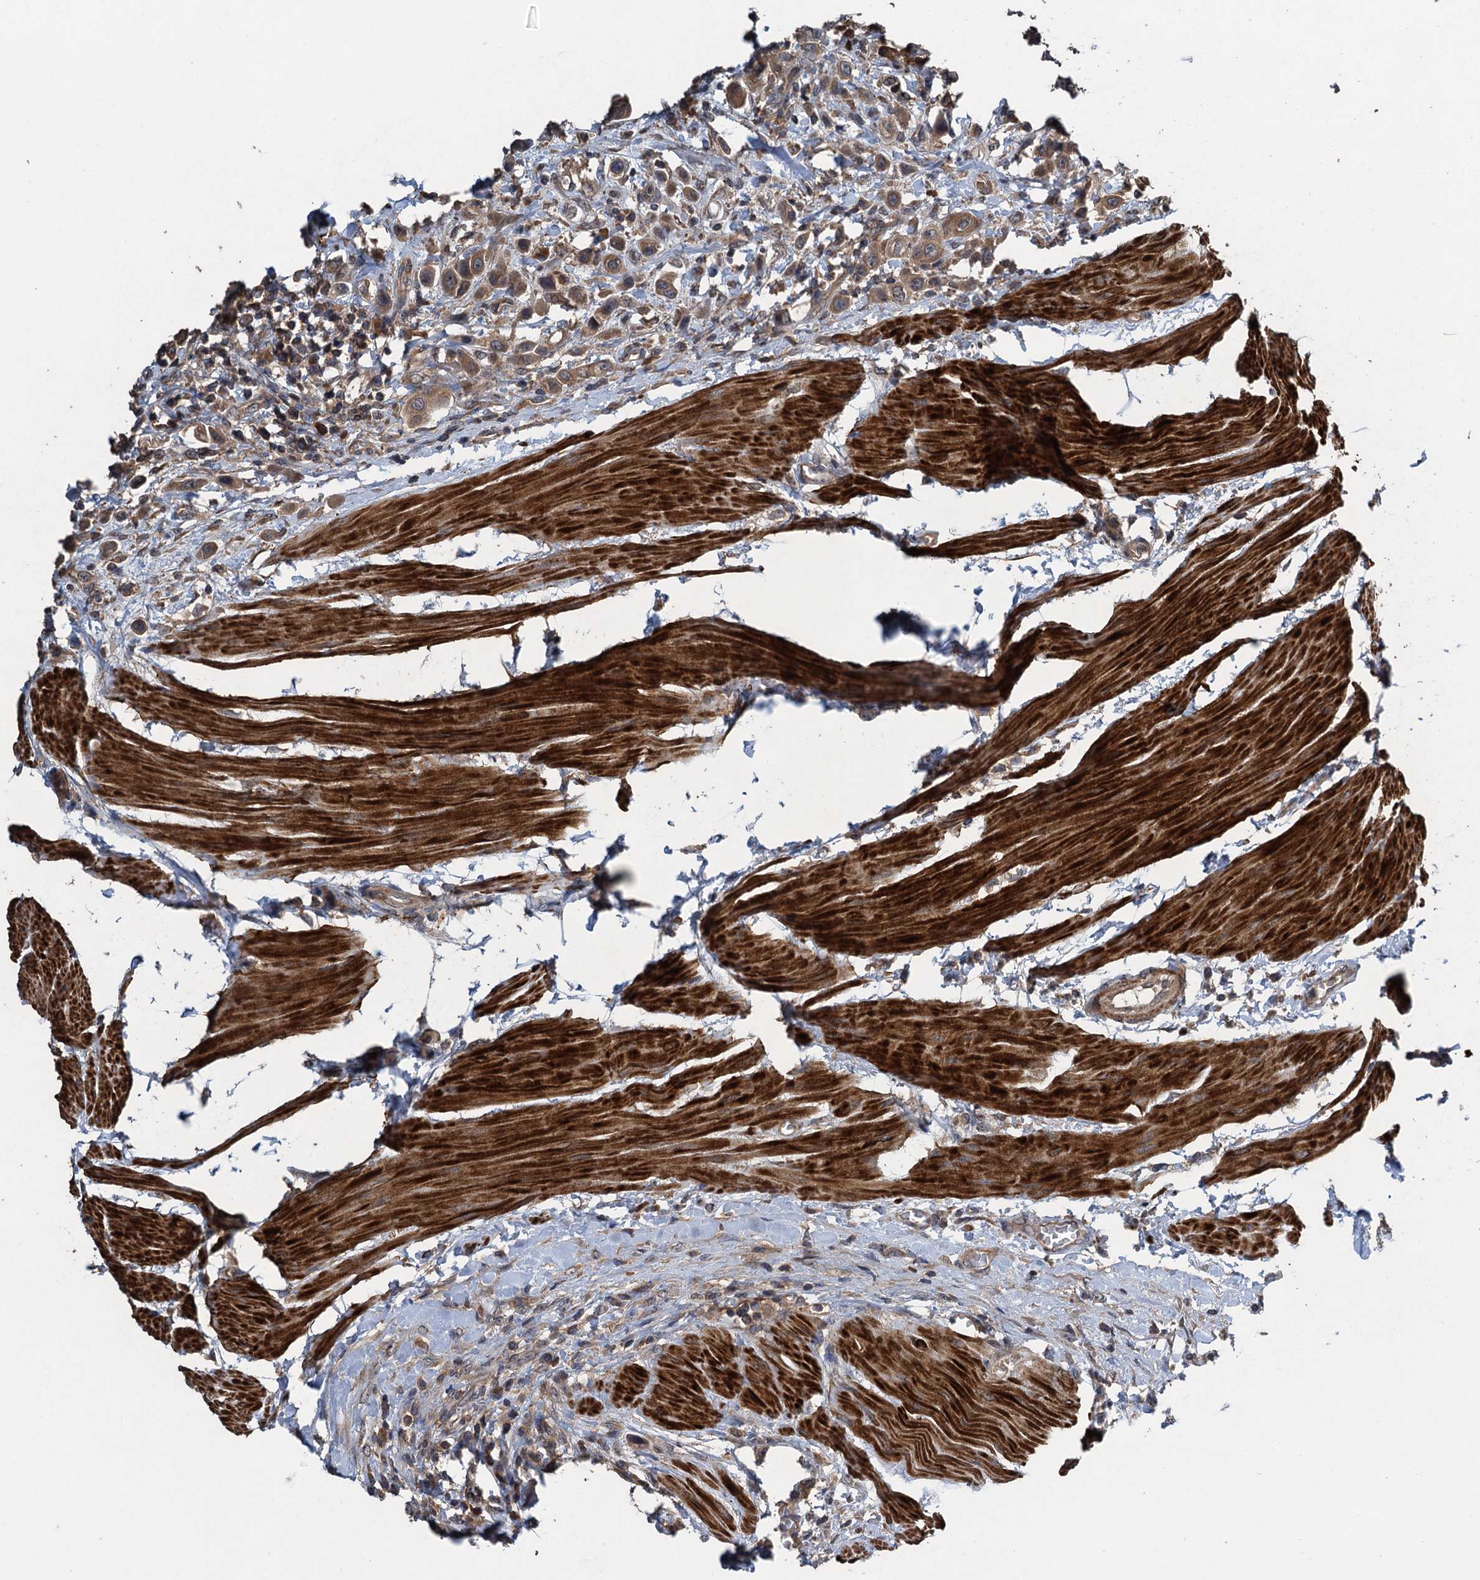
{"staining": {"intensity": "moderate", "quantity": ">75%", "location": "cytoplasmic/membranous"}, "tissue": "urothelial cancer", "cell_type": "Tumor cells", "image_type": "cancer", "snomed": [{"axis": "morphology", "description": "Urothelial carcinoma, High grade"}, {"axis": "topography", "description": "Urinary bladder"}], "caption": "Protein staining displays moderate cytoplasmic/membranous expression in about >75% of tumor cells in high-grade urothelial carcinoma.", "gene": "CNTN5", "patient": {"sex": "male", "age": 50}}